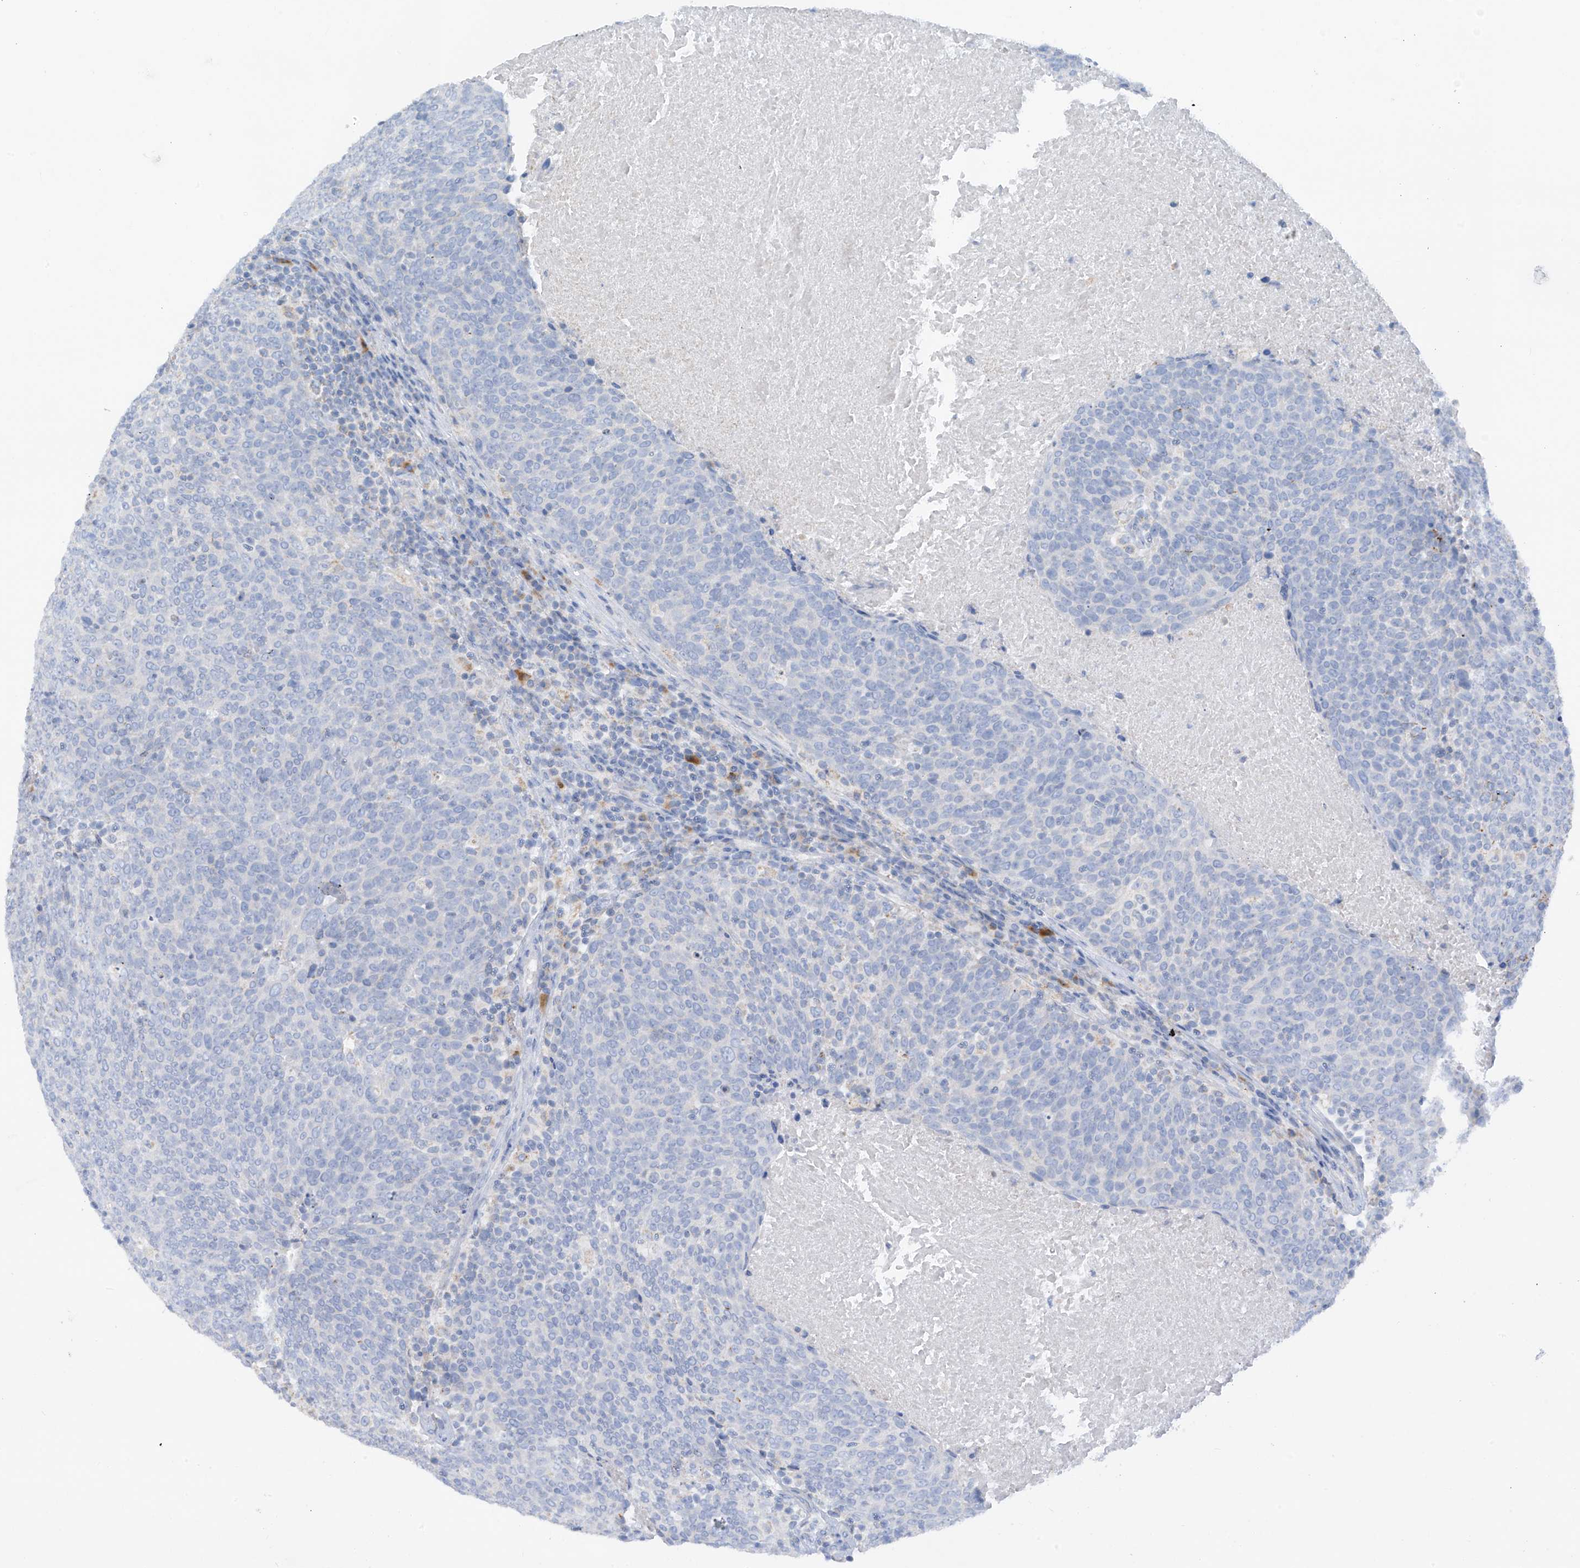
{"staining": {"intensity": "negative", "quantity": "none", "location": "none"}, "tissue": "head and neck cancer", "cell_type": "Tumor cells", "image_type": "cancer", "snomed": [{"axis": "morphology", "description": "Squamous cell carcinoma, NOS"}, {"axis": "morphology", "description": "Squamous cell carcinoma, metastatic, NOS"}, {"axis": "topography", "description": "Lymph node"}, {"axis": "topography", "description": "Head-Neck"}], "caption": "An immunohistochemistry micrograph of head and neck squamous cell carcinoma is shown. There is no staining in tumor cells of head and neck squamous cell carcinoma. The staining was performed using DAB to visualize the protein expression in brown, while the nuclei were stained in blue with hematoxylin (Magnification: 20x).", "gene": "ZNF404", "patient": {"sex": "male", "age": 62}}